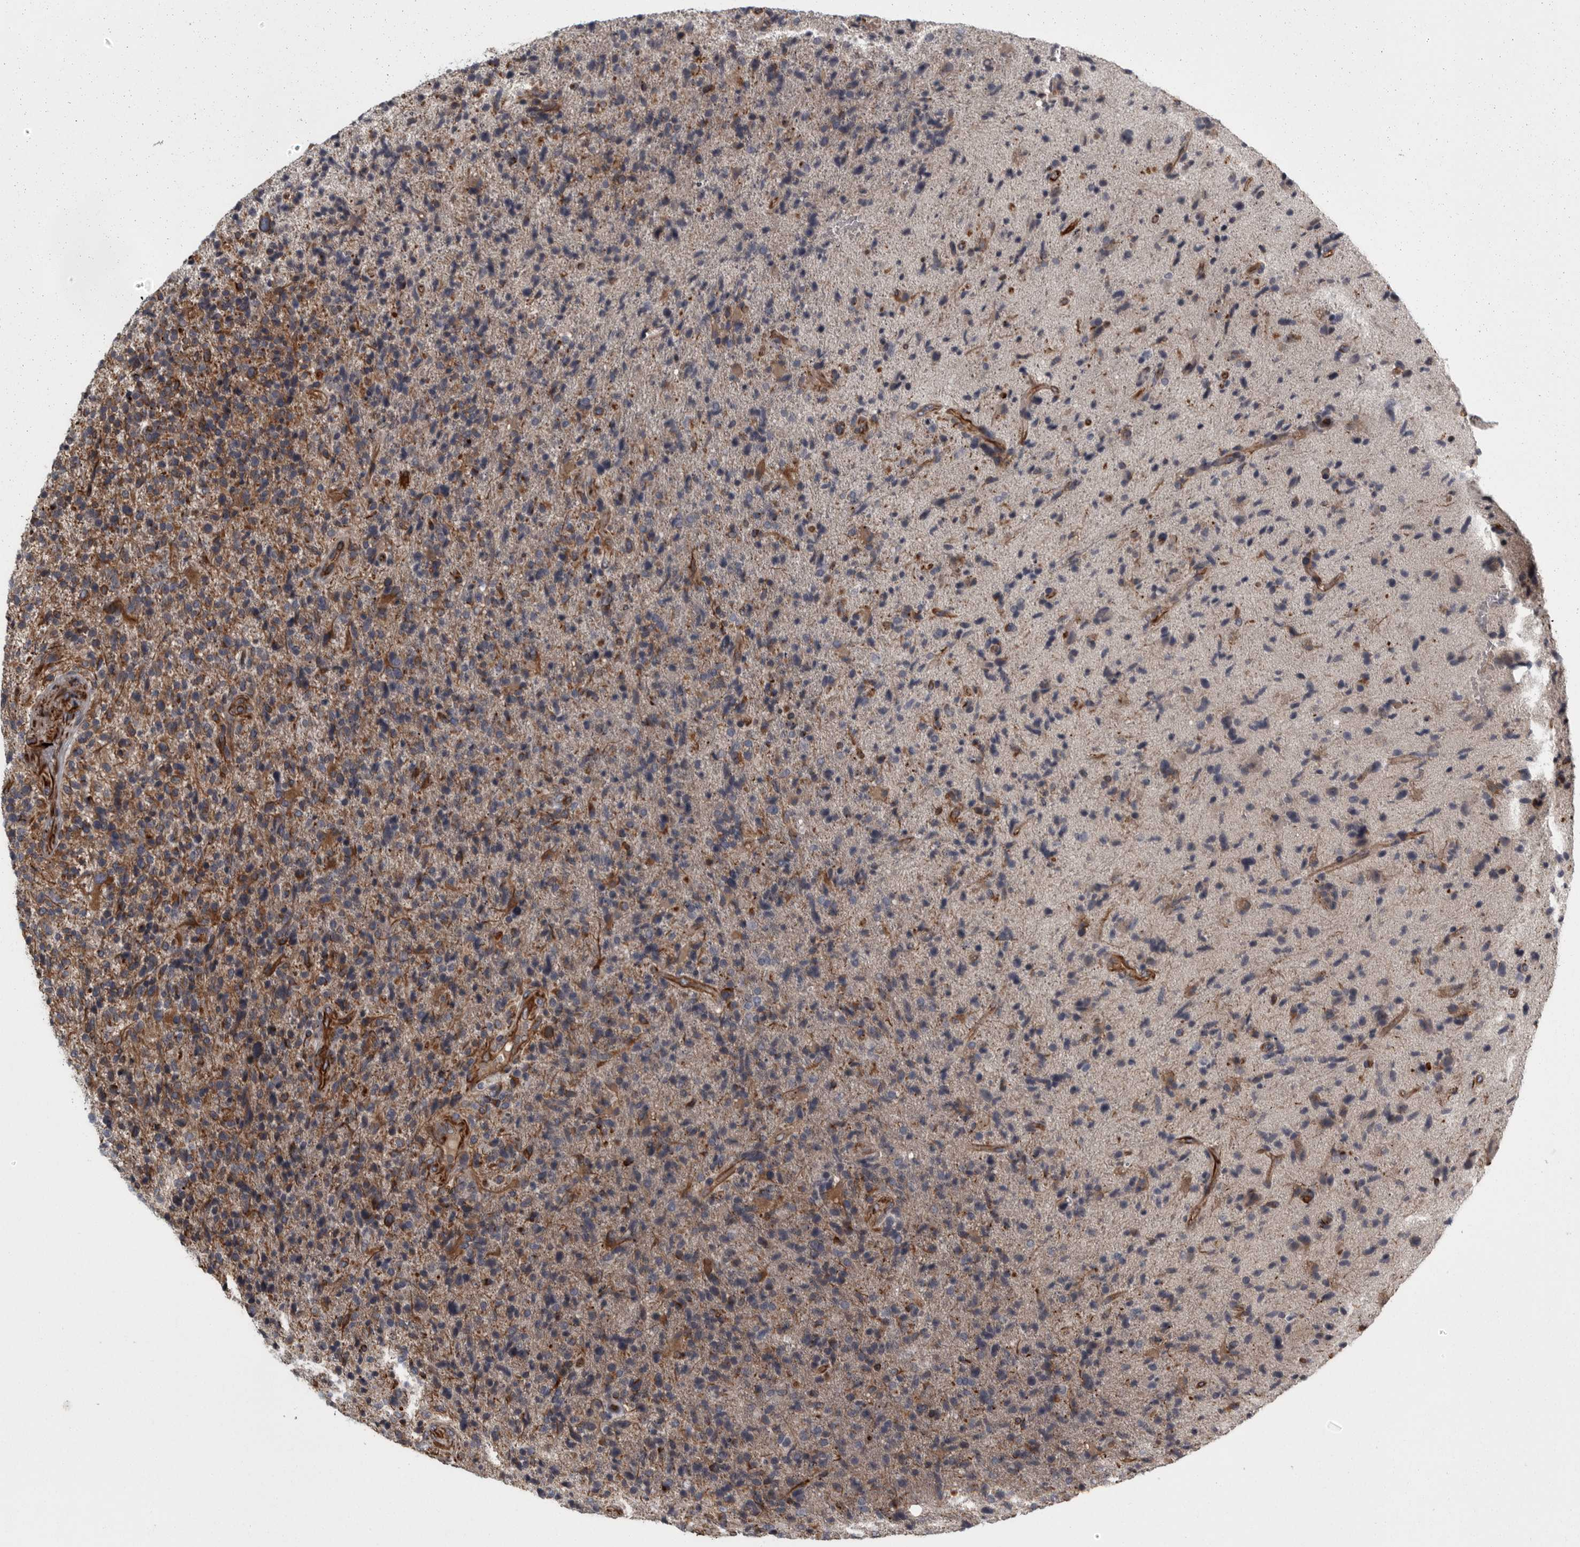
{"staining": {"intensity": "moderate", "quantity": "25%-75%", "location": "cytoplasmic/membranous"}, "tissue": "glioma", "cell_type": "Tumor cells", "image_type": "cancer", "snomed": [{"axis": "morphology", "description": "Glioma, malignant, High grade"}, {"axis": "topography", "description": "Brain"}], "caption": "Immunohistochemistry (IHC) (DAB) staining of human malignant high-grade glioma shows moderate cytoplasmic/membranous protein staining in about 25%-75% of tumor cells.", "gene": "FAAP100", "patient": {"sex": "male", "age": 72}}